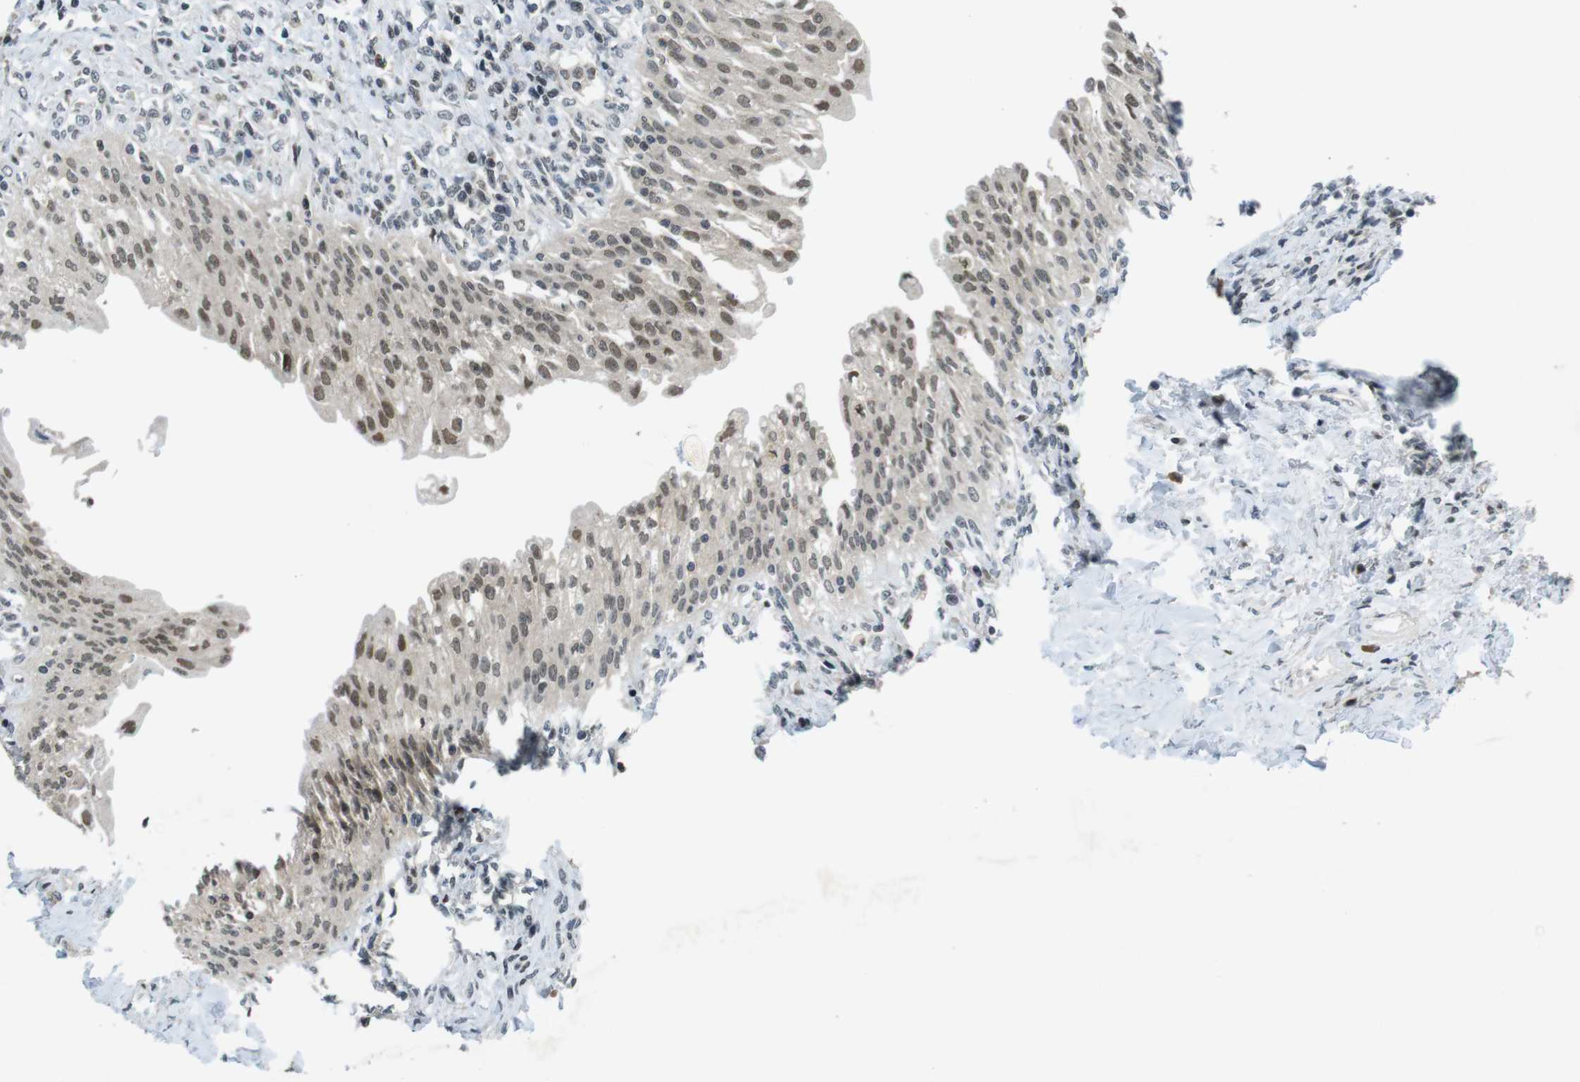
{"staining": {"intensity": "weak", "quantity": "25%-75%", "location": "cytoplasmic/membranous,nuclear"}, "tissue": "urinary bladder", "cell_type": "Urothelial cells", "image_type": "normal", "snomed": [{"axis": "morphology", "description": "Normal tissue, NOS"}, {"axis": "morphology", "description": "Inflammation, NOS"}, {"axis": "topography", "description": "Urinary bladder"}], "caption": "Immunohistochemical staining of benign urinary bladder reveals 25%-75% levels of weak cytoplasmic/membranous,nuclear protein expression in about 25%-75% of urothelial cells. Immunohistochemistry (ihc) stains the protein in brown and the nuclei are stained blue.", "gene": "NEK4", "patient": {"sex": "female", "age": 80}}